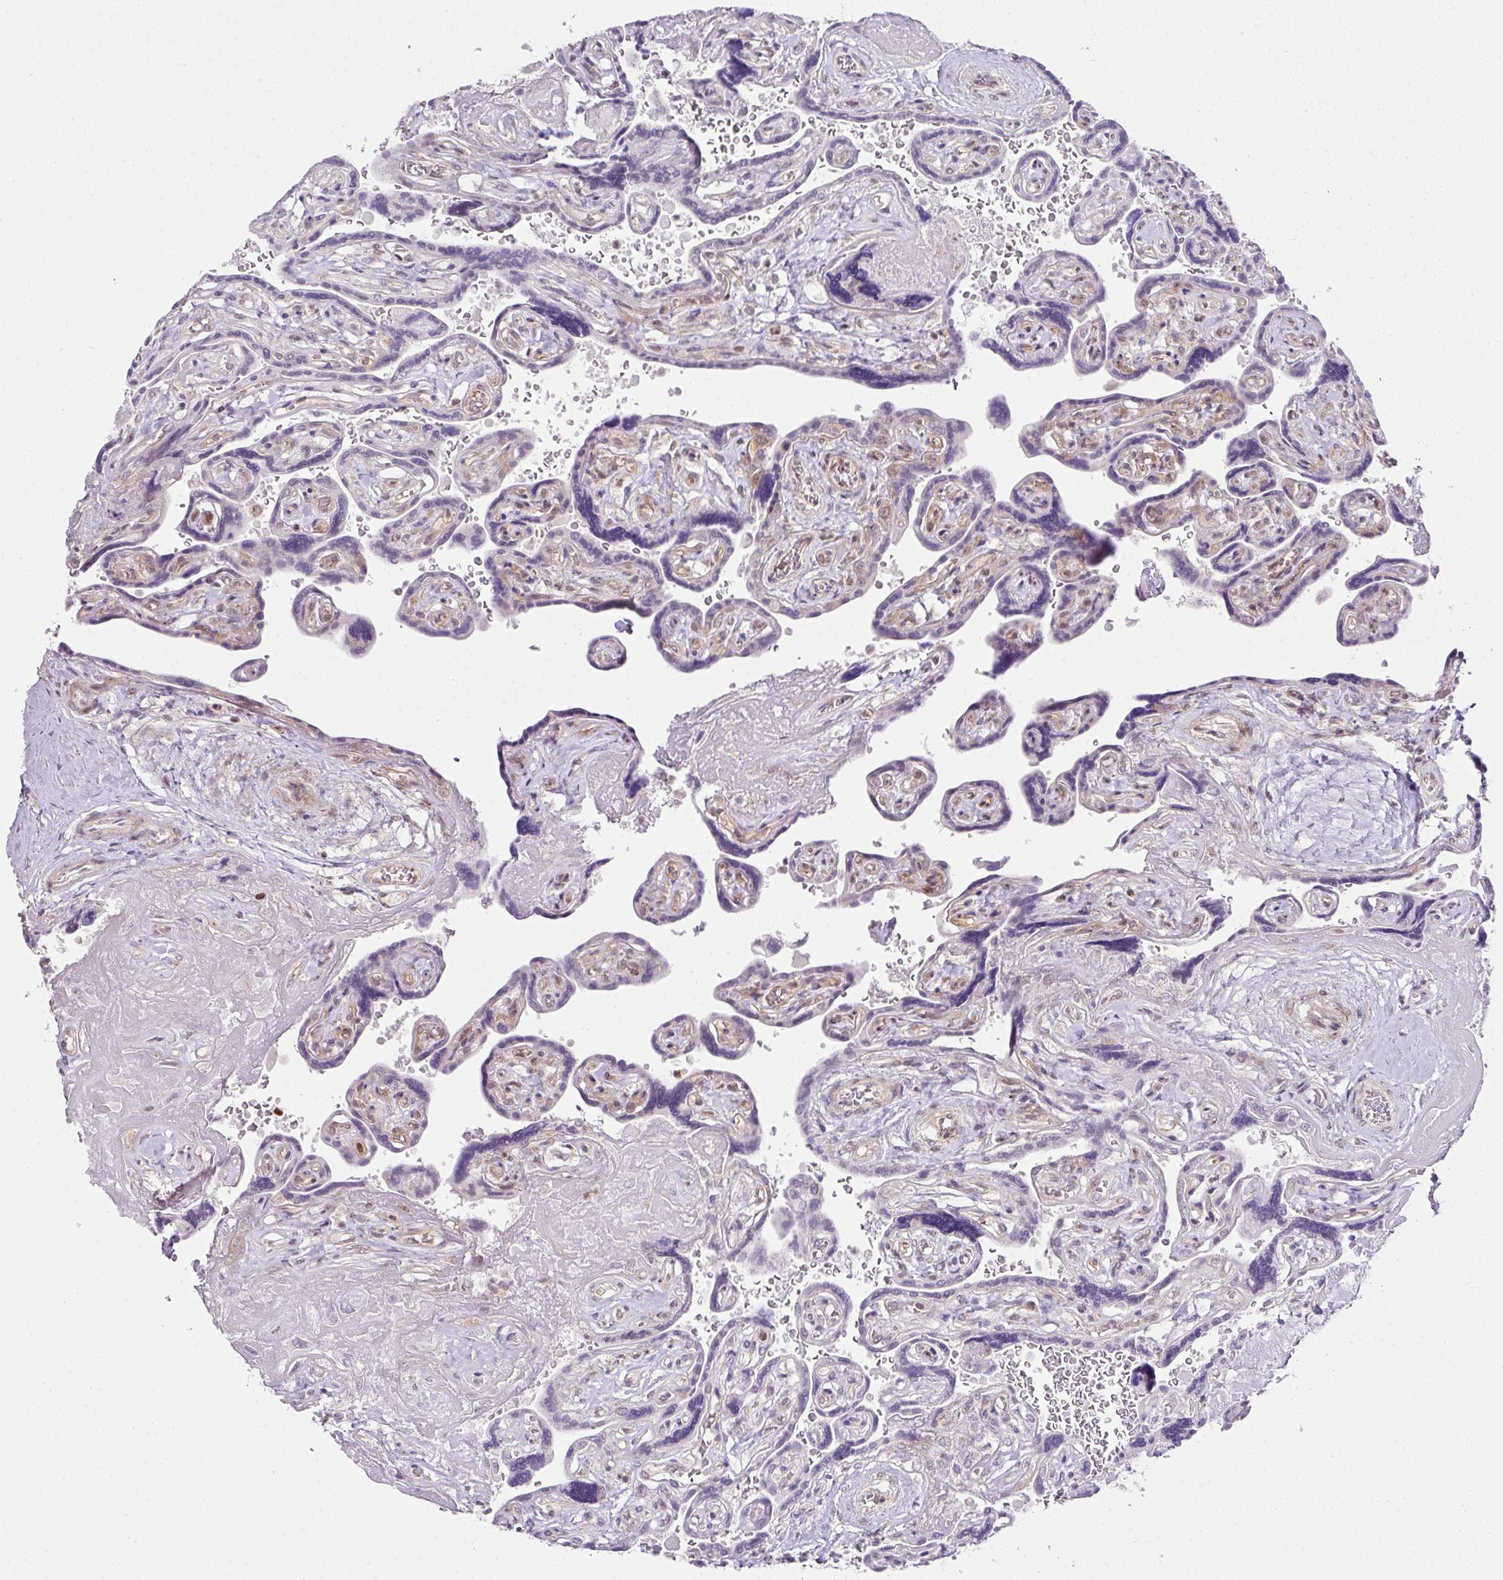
{"staining": {"intensity": "weak", "quantity": "<25%", "location": "nuclear"}, "tissue": "placenta", "cell_type": "Trophoblastic cells", "image_type": "normal", "snomed": [{"axis": "morphology", "description": "Normal tissue, NOS"}, {"axis": "topography", "description": "Placenta"}], "caption": "Normal placenta was stained to show a protein in brown. There is no significant positivity in trophoblastic cells. (DAB immunohistochemistry visualized using brightfield microscopy, high magnification).", "gene": "FAM32A", "patient": {"sex": "female", "age": 32}}